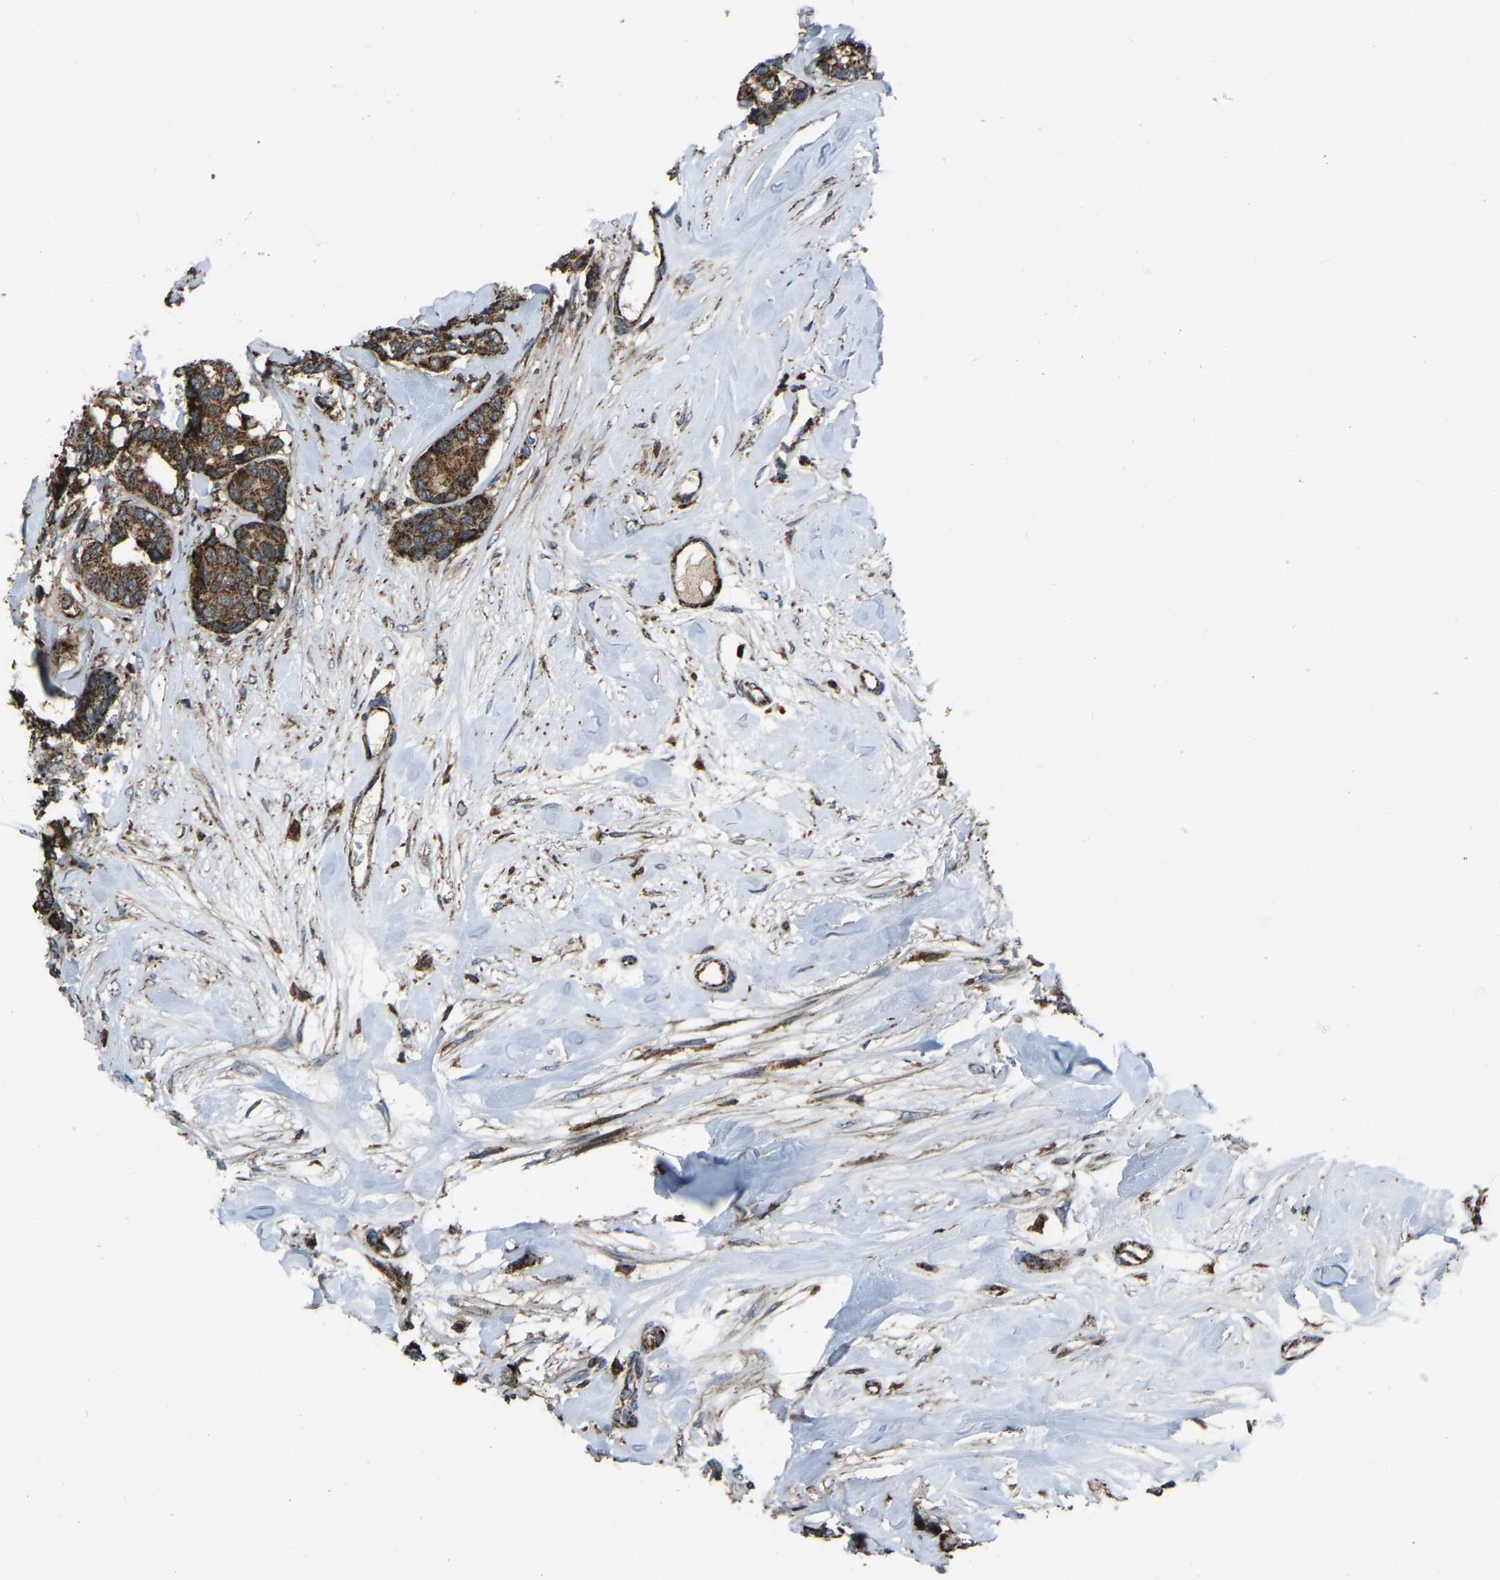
{"staining": {"intensity": "strong", "quantity": ">75%", "location": "cytoplasmic/membranous"}, "tissue": "breast cancer", "cell_type": "Tumor cells", "image_type": "cancer", "snomed": [{"axis": "morphology", "description": "Duct carcinoma"}, {"axis": "topography", "description": "Breast"}], "caption": "A brown stain labels strong cytoplasmic/membranous positivity of a protein in human breast invasive ductal carcinoma tumor cells. The protein of interest is shown in brown color, while the nuclei are stained blue.", "gene": "AKR1A1", "patient": {"sex": "female", "age": 87}}